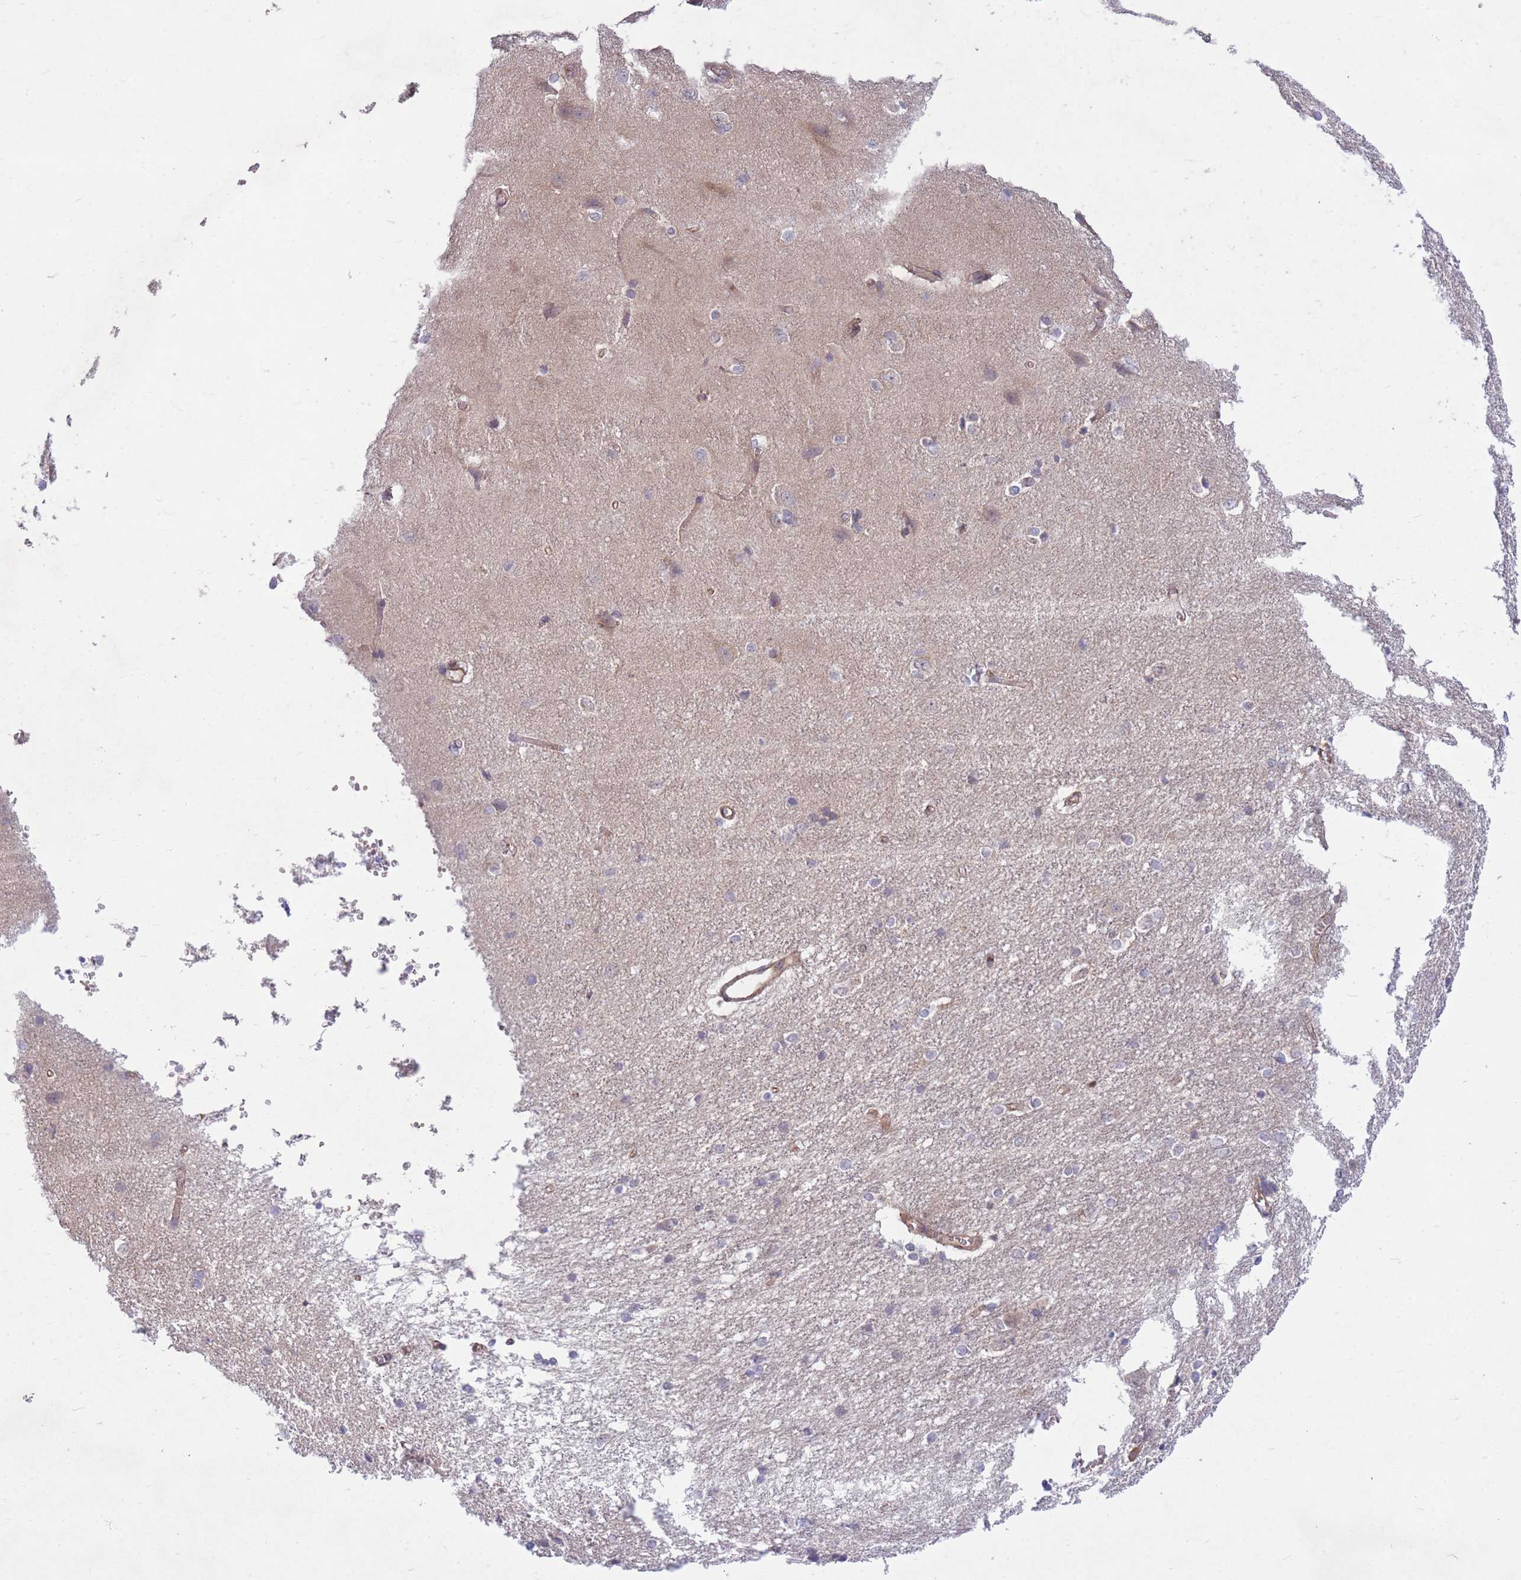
{"staining": {"intensity": "moderate", "quantity": ">75%", "location": "cytoplasmic/membranous"}, "tissue": "cerebral cortex", "cell_type": "Endothelial cells", "image_type": "normal", "snomed": [{"axis": "morphology", "description": "Normal tissue, NOS"}, {"axis": "topography", "description": "Cerebral cortex"}], "caption": "Benign cerebral cortex demonstrates moderate cytoplasmic/membranous positivity in about >75% of endothelial cells (IHC, brightfield microscopy, high magnification)..", "gene": "GGA1", "patient": {"sex": "male", "age": 37}}